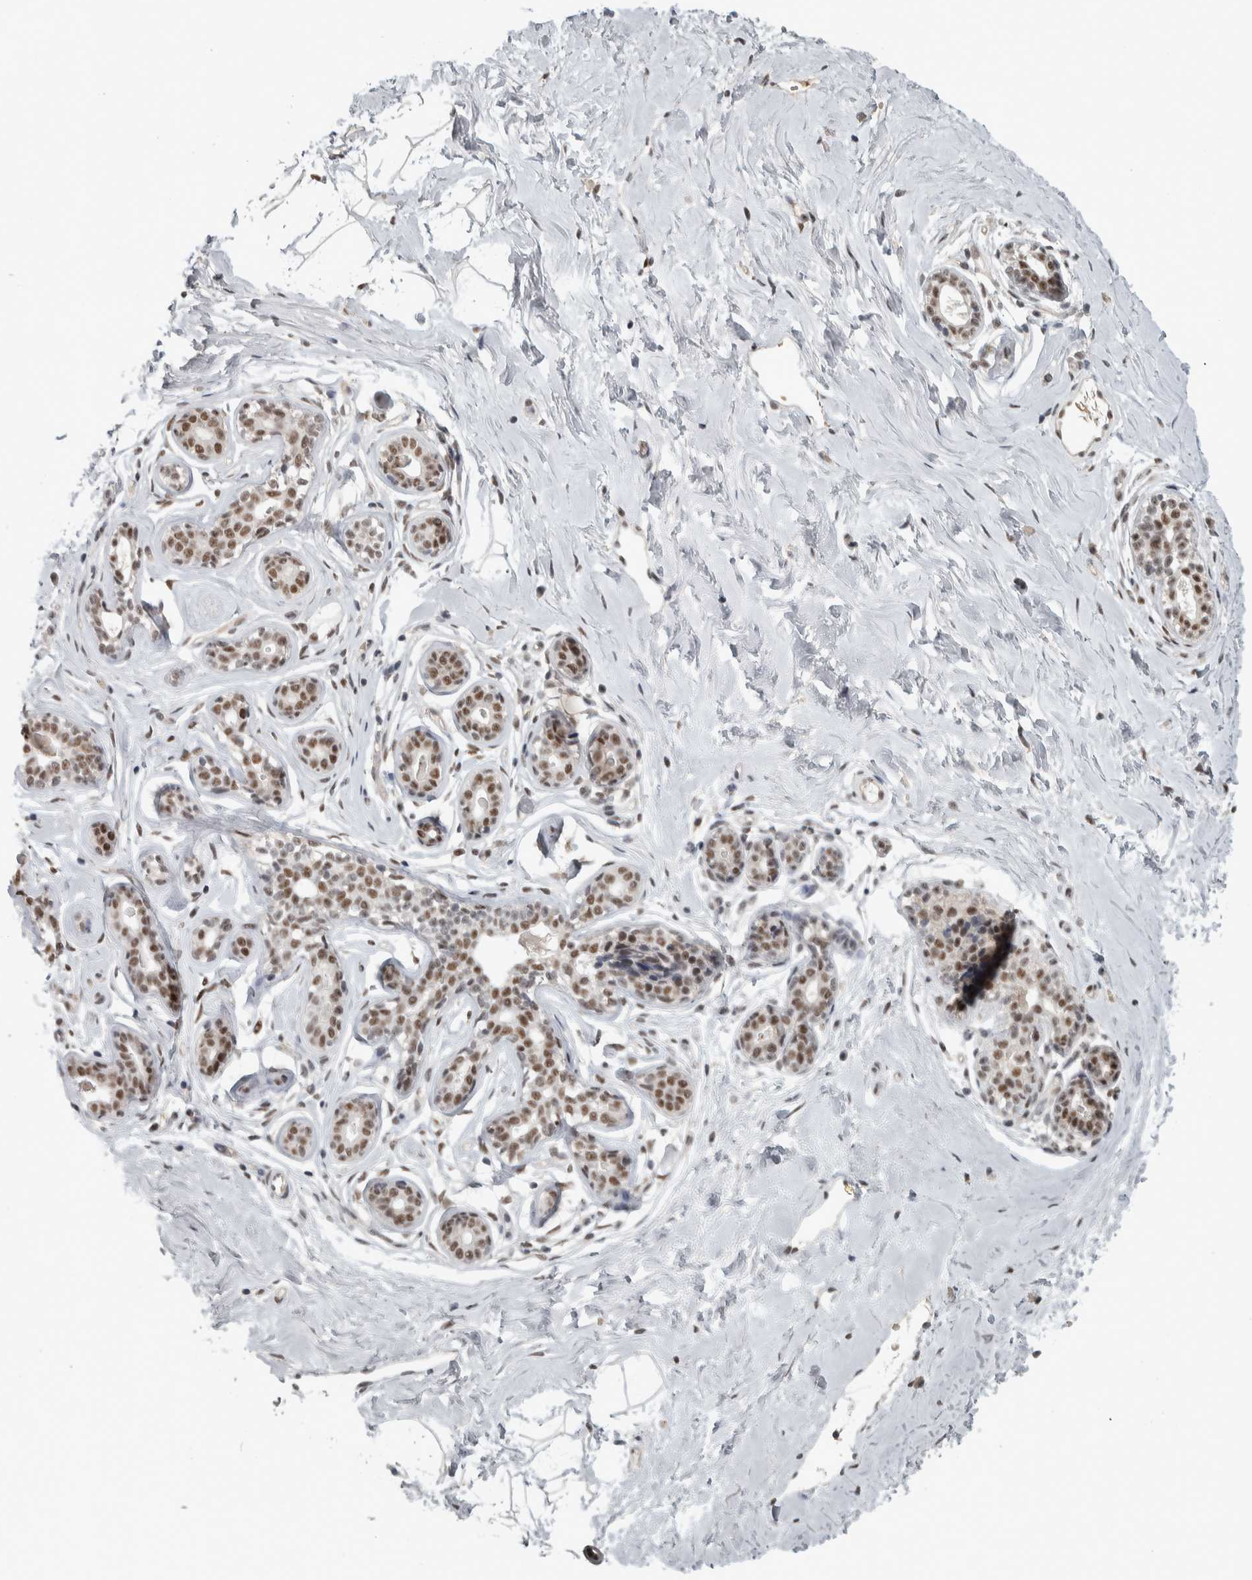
{"staining": {"intensity": "moderate", "quantity": ">75%", "location": "nuclear"}, "tissue": "breast", "cell_type": "Adipocytes", "image_type": "normal", "snomed": [{"axis": "morphology", "description": "Normal tissue, NOS"}, {"axis": "topography", "description": "Breast"}], "caption": "IHC histopathology image of normal human breast stained for a protein (brown), which displays medium levels of moderate nuclear expression in about >75% of adipocytes.", "gene": "DDX42", "patient": {"sex": "female", "age": 23}}